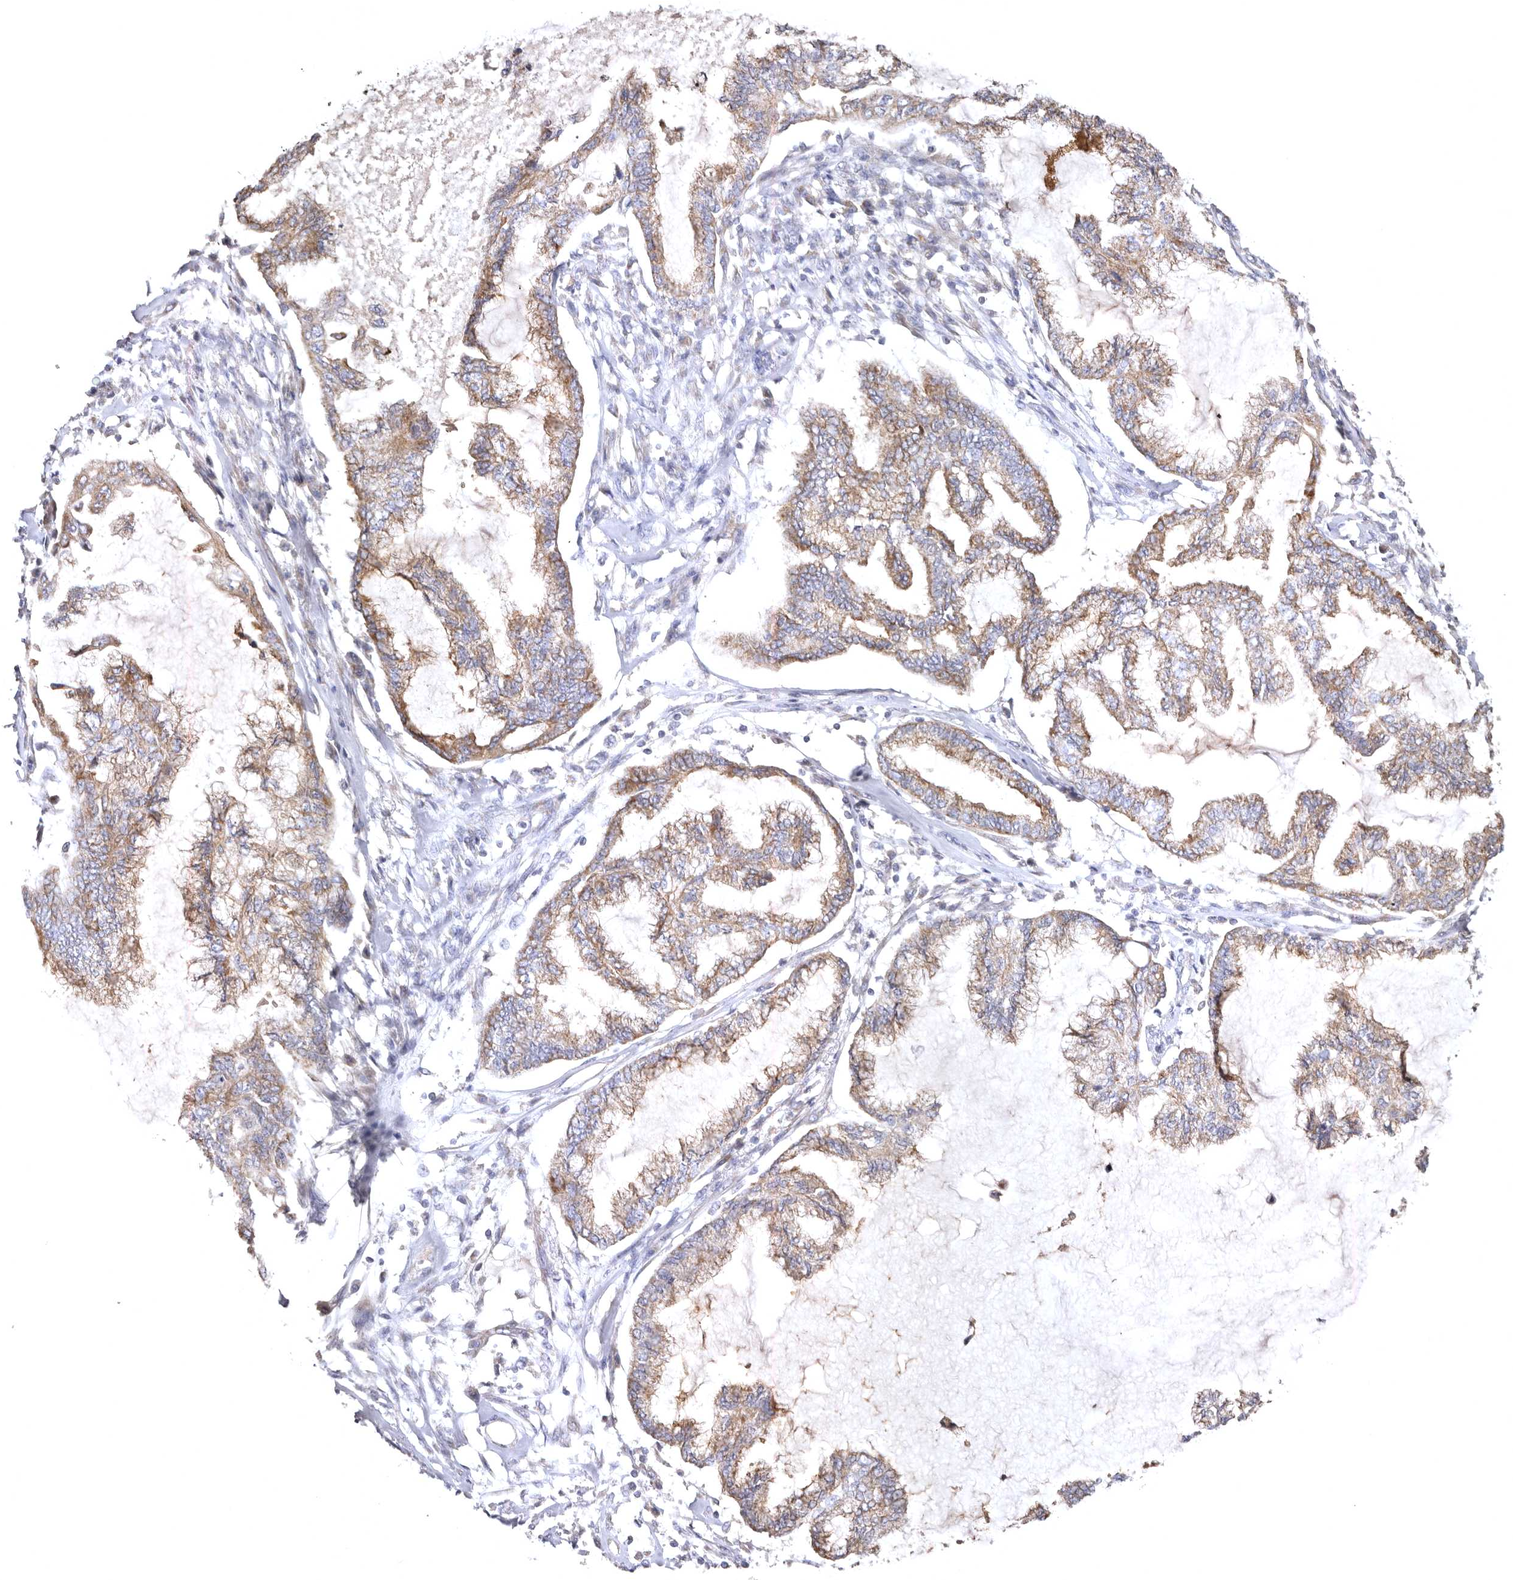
{"staining": {"intensity": "moderate", "quantity": ">75%", "location": "cytoplasmic/membranous"}, "tissue": "endometrial cancer", "cell_type": "Tumor cells", "image_type": "cancer", "snomed": [{"axis": "morphology", "description": "Adenocarcinoma, NOS"}, {"axis": "topography", "description": "Endometrium"}], "caption": "A brown stain labels moderate cytoplasmic/membranous positivity of a protein in human endometrial cancer tumor cells.", "gene": "BAIAP2L1", "patient": {"sex": "female", "age": 86}}